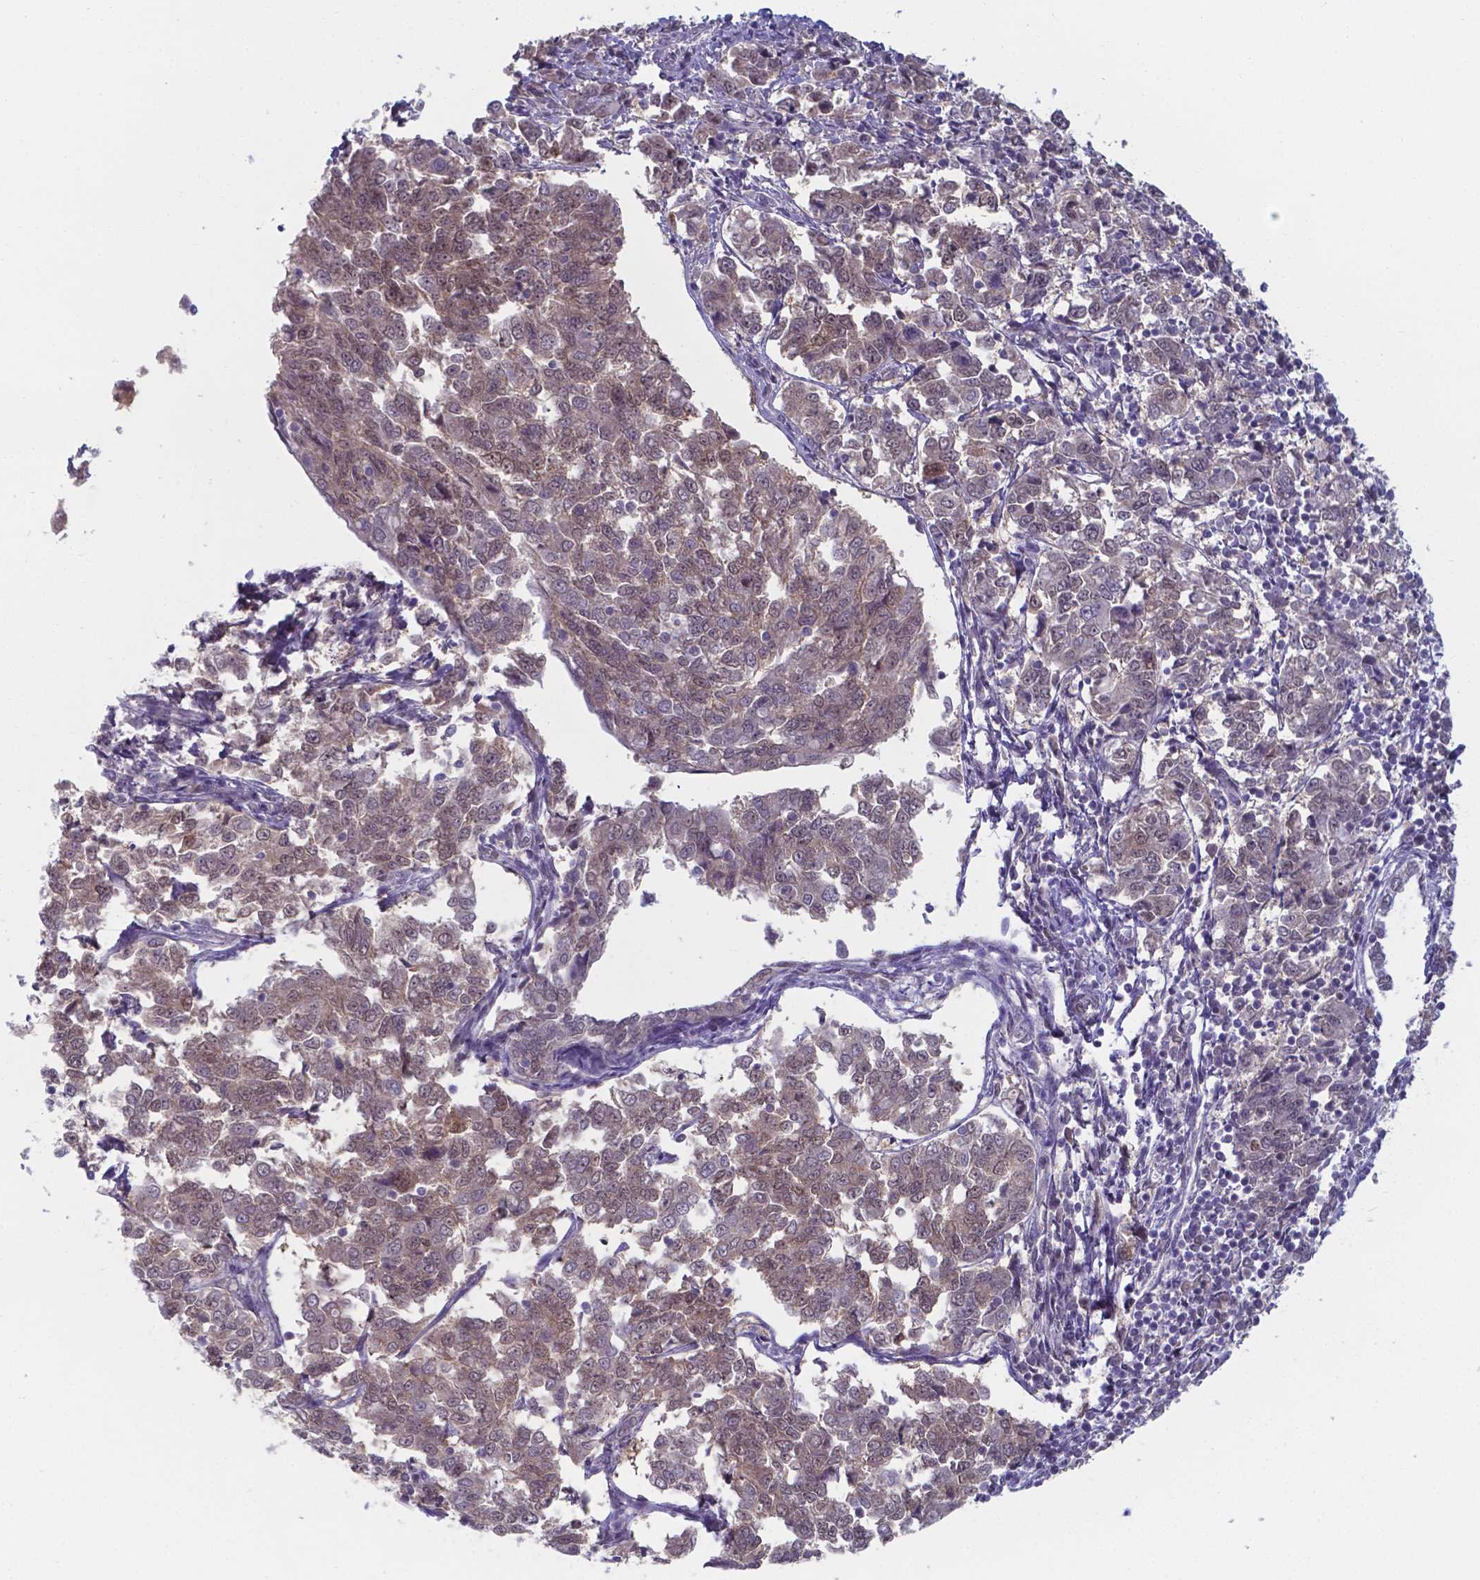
{"staining": {"intensity": "weak", "quantity": "25%-75%", "location": "cytoplasmic/membranous,nuclear"}, "tissue": "endometrial cancer", "cell_type": "Tumor cells", "image_type": "cancer", "snomed": [{"axis": "morphology", "description": "Adenocarcinoma, NOS"}, {"axis": "topography", "description": "Endometrium"}], "caption": "Human endometrial adenocarcinoma stained with a brown dye reveals weak cytoplasmic/membranous and nuclear positive expression in approximately 25%-75% of tumor cells.", "gene": "UBE2E2", "patient": {"sex": "female", "age": 43}}